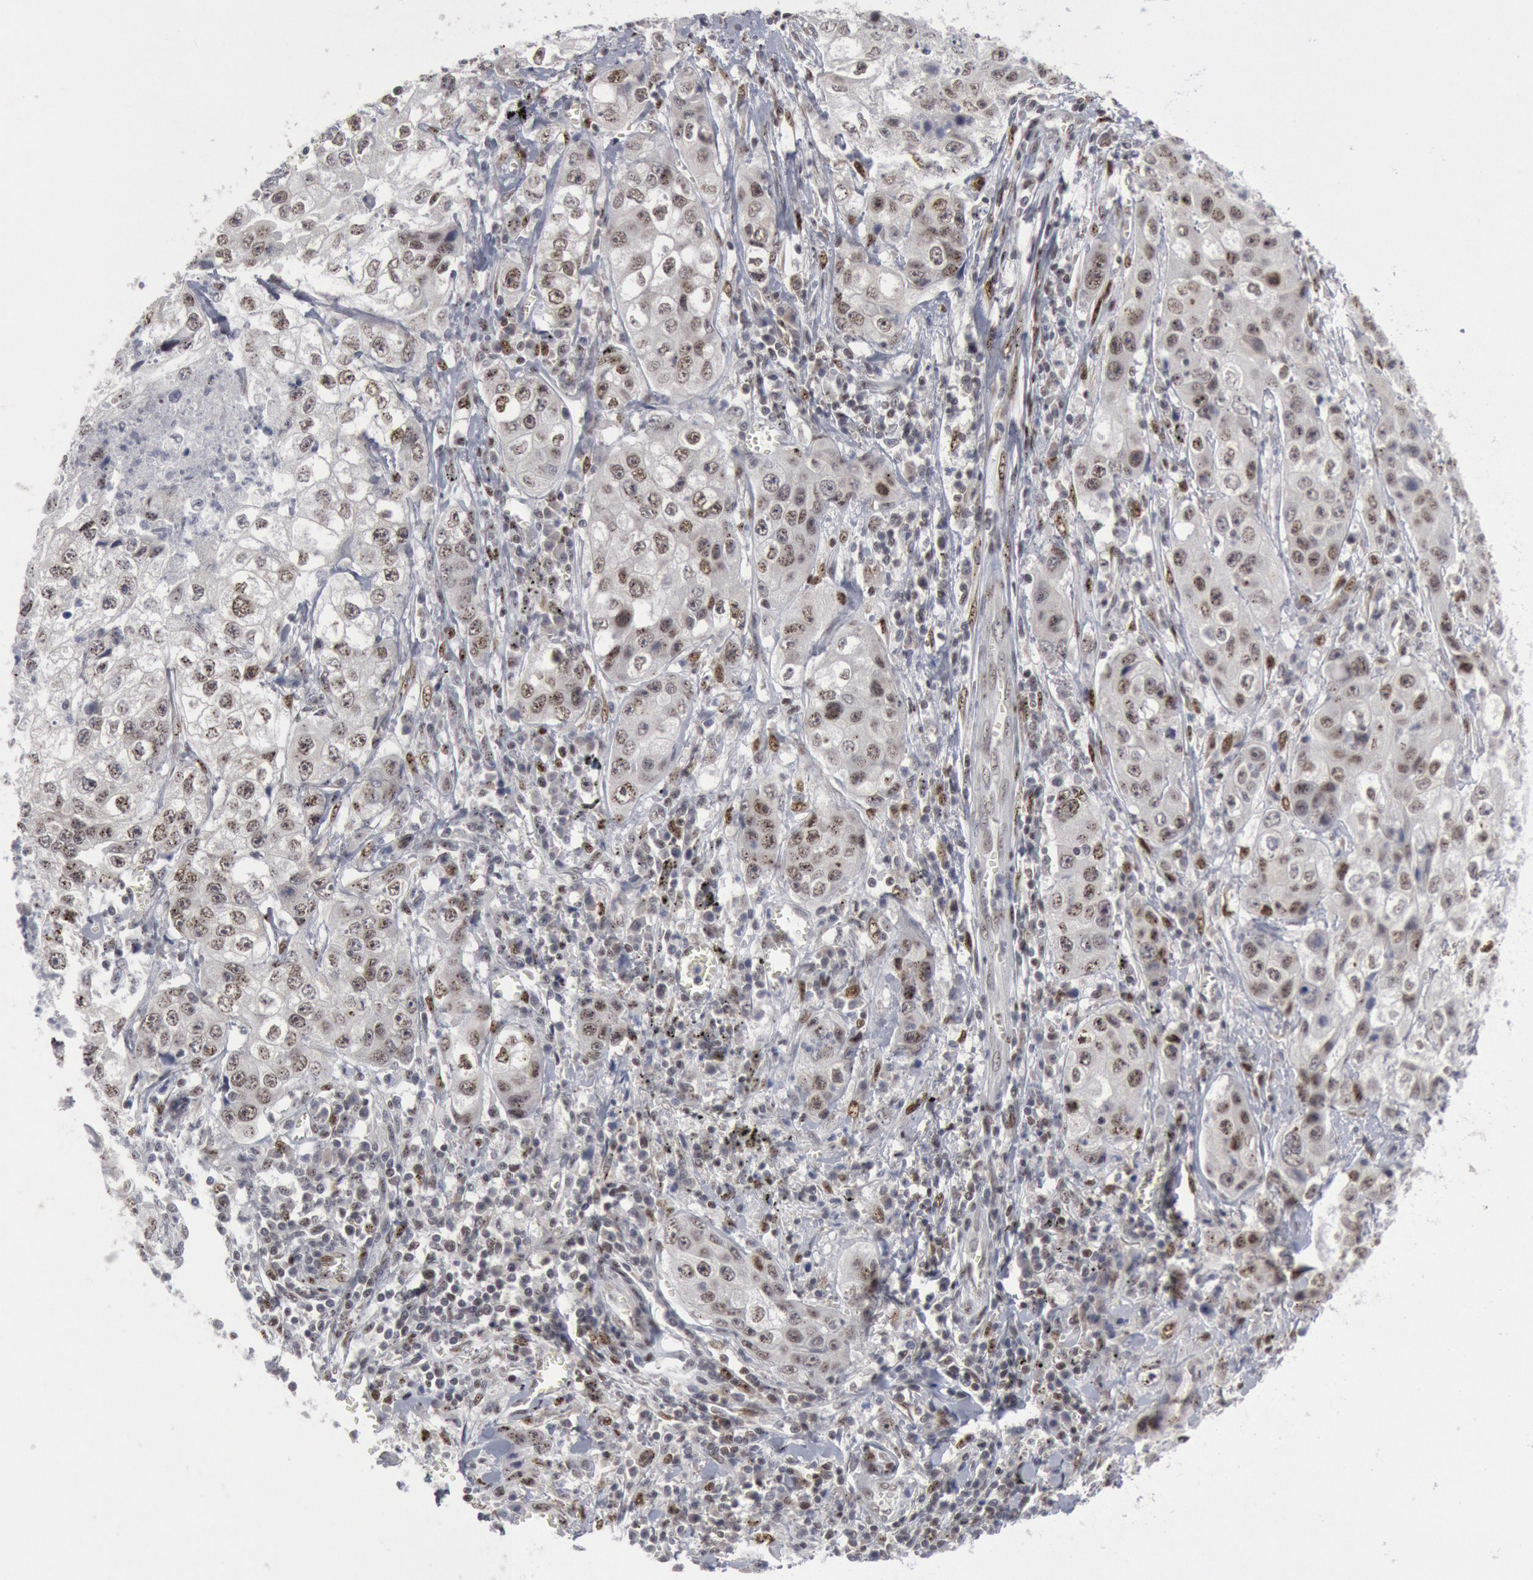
{"staining": {"intensity": "weak", "quantity": "25%-75%", "location": "nuclear"}, "tissue": "lung cancer", "cell_type": "Tumor cells", "image_type": "cancer", "snomed": [{"axis": "morphology", "description": "Squamous cell carcinoma, NOS"}, {"axis": "topography", "description": "Lung"}], "caption": "Immunohistochemical staining of human lung cancer shows weak nuclear protein positivity in approximately 25%-75% of tumor cells. (DAB = brown stain, brightfield microscopy at high magnification).", "gene": "FOXO1", "patient": {"sex": "male", "age": 64}}